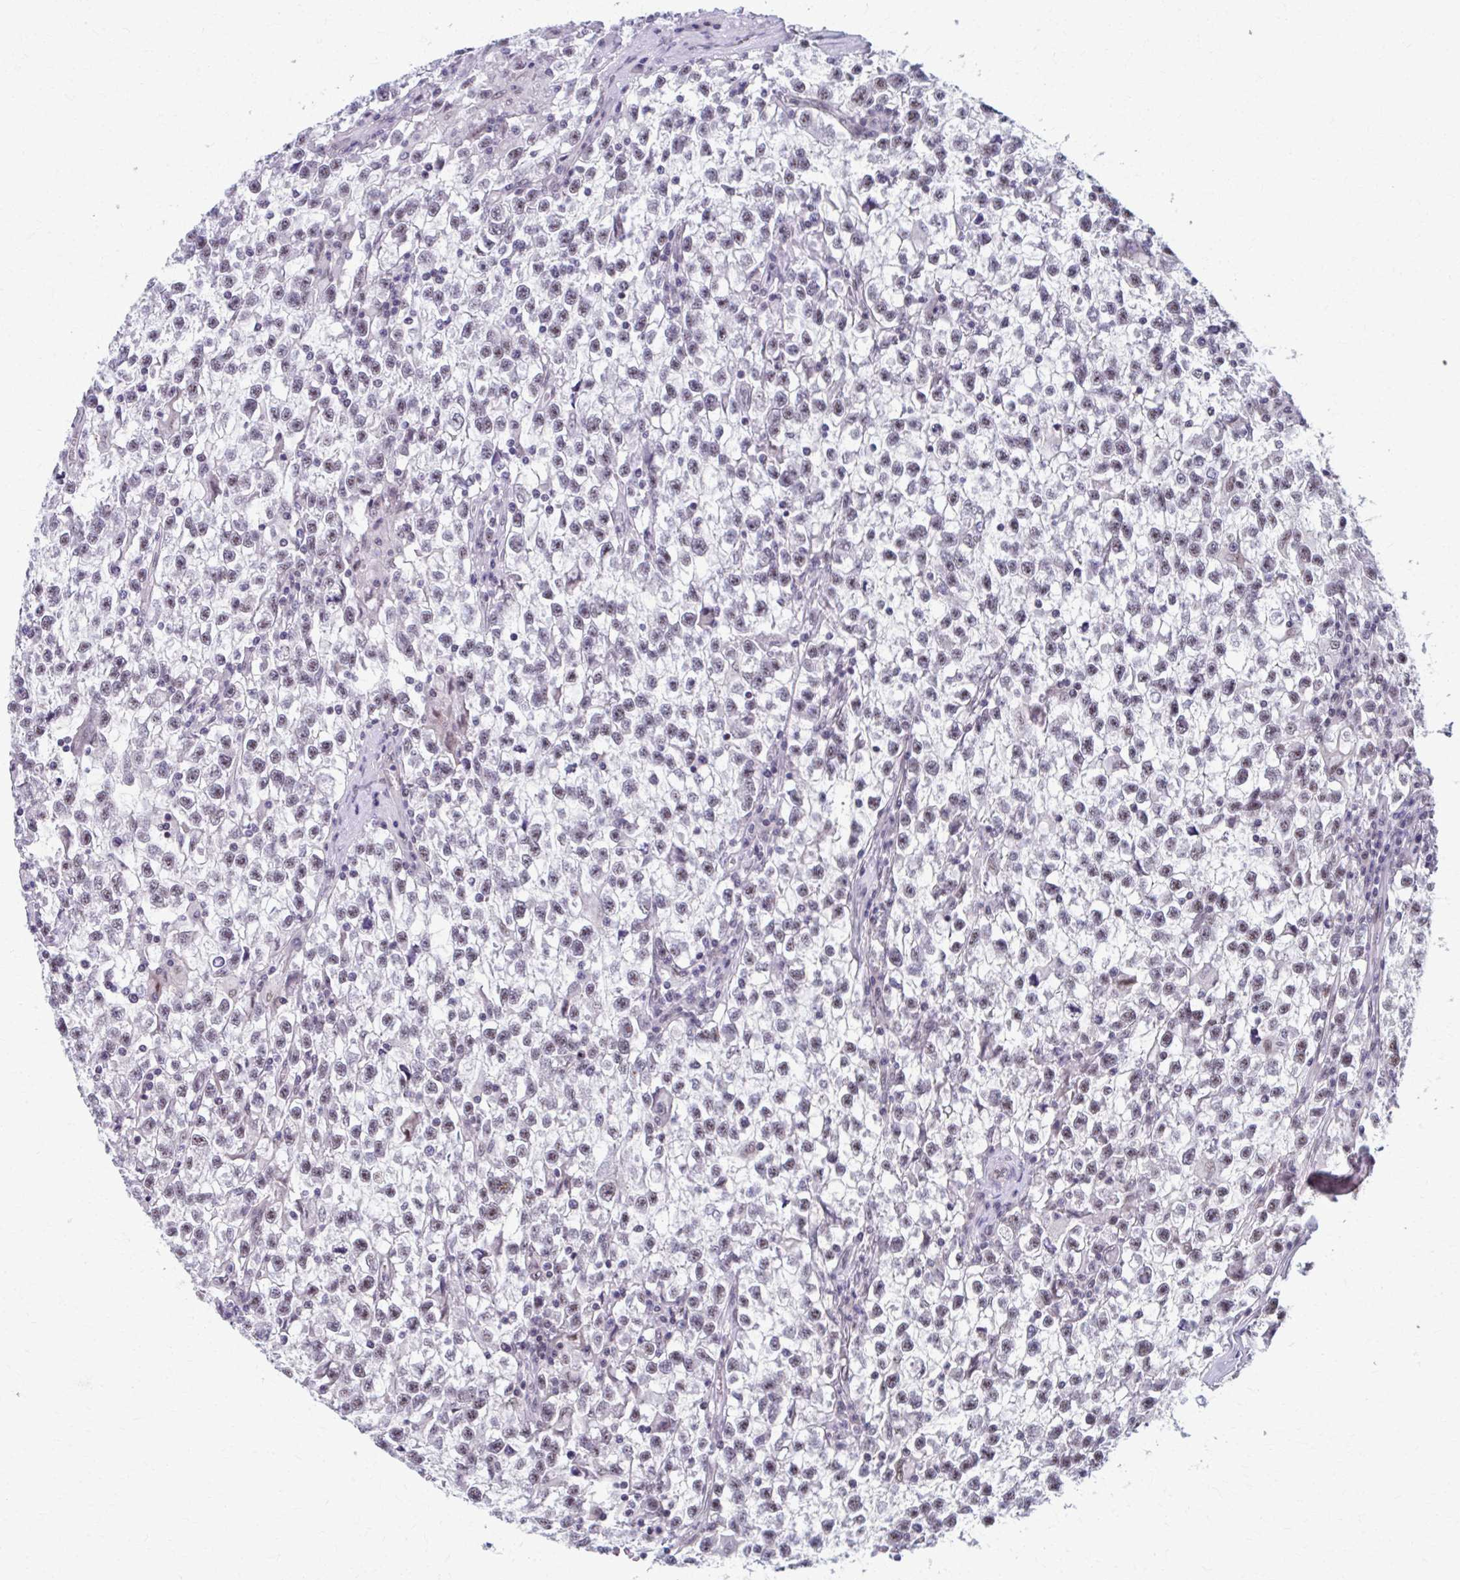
{"staining": {"intensity": "weak", "quantity": "<25%", "location": "nuclear"}, "tissue": "testis cancer", "cell_type": "Tumor cells", "image_type": "cancer", "snomed": [{"axis": "morphology", "description": "Seminoma, NOS"}, {"axis": "topography", "description": "Testis"}], "caption": "Immunohistochemical staining of testis seminoma exhibits no significant positivity in tumor cells.", "gene": "SETBP1", "patient": {"sex": "male", "age": 31}}